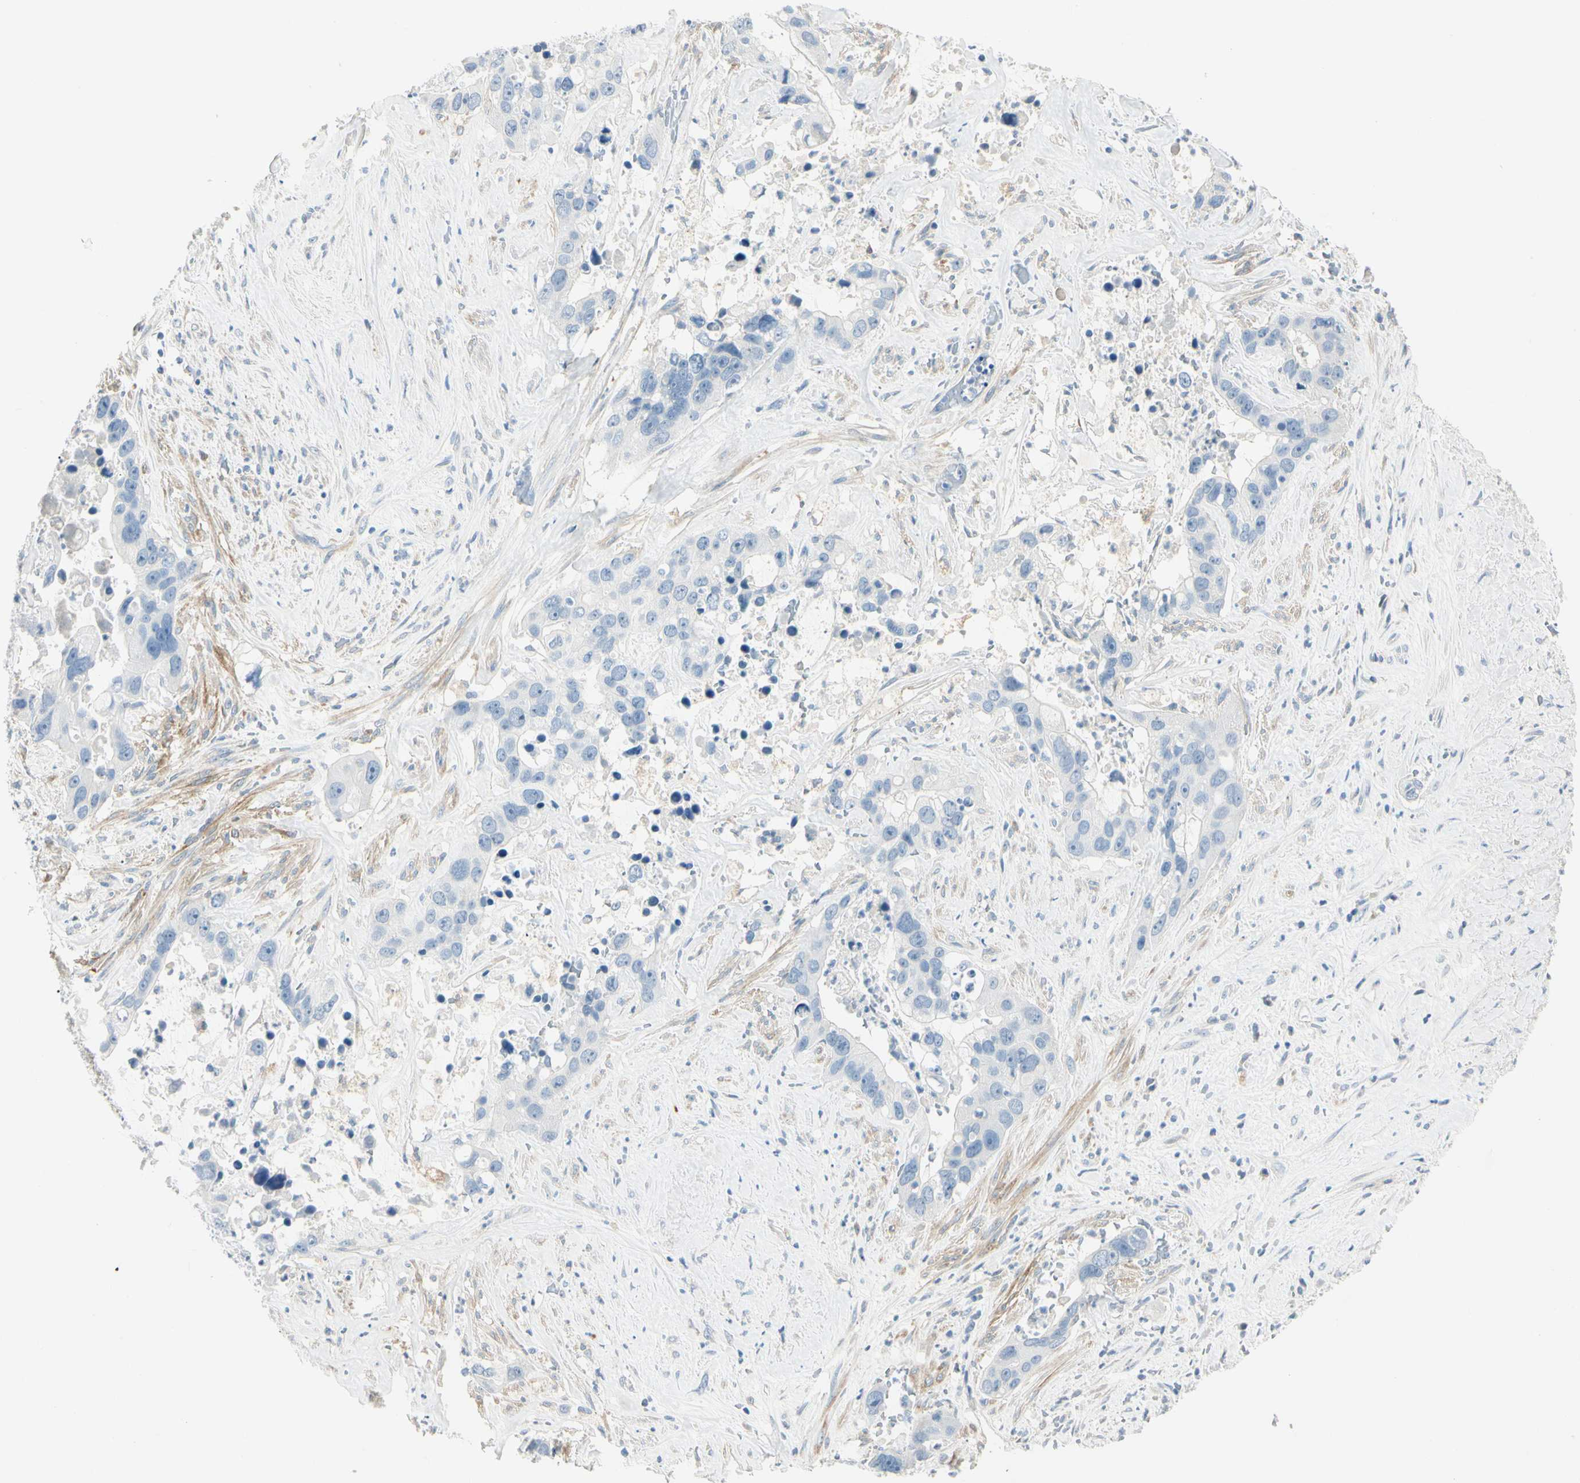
{"staining": {"intensity": "negative", "quantity": "none", "location": "none"}, "tissue": "liver cancer", "cell_type": "Tumor cells", "image_type": "cancer", "snomed": [{"axis": "morphology", "description": "Cholangiocarcinoma"}, {"axis": "topography", "description": "Liver"}], "caption": "This histopathology image is of liver cancer (cholangiocarcinoma) stained with immunohistochemistry (IHC) to label a protein in brown with the nuclei are counter-stained blue. There is no positivity in tumor cells.", "gene": "AMPH", "patient": {"sex": "female", "age": 65}}